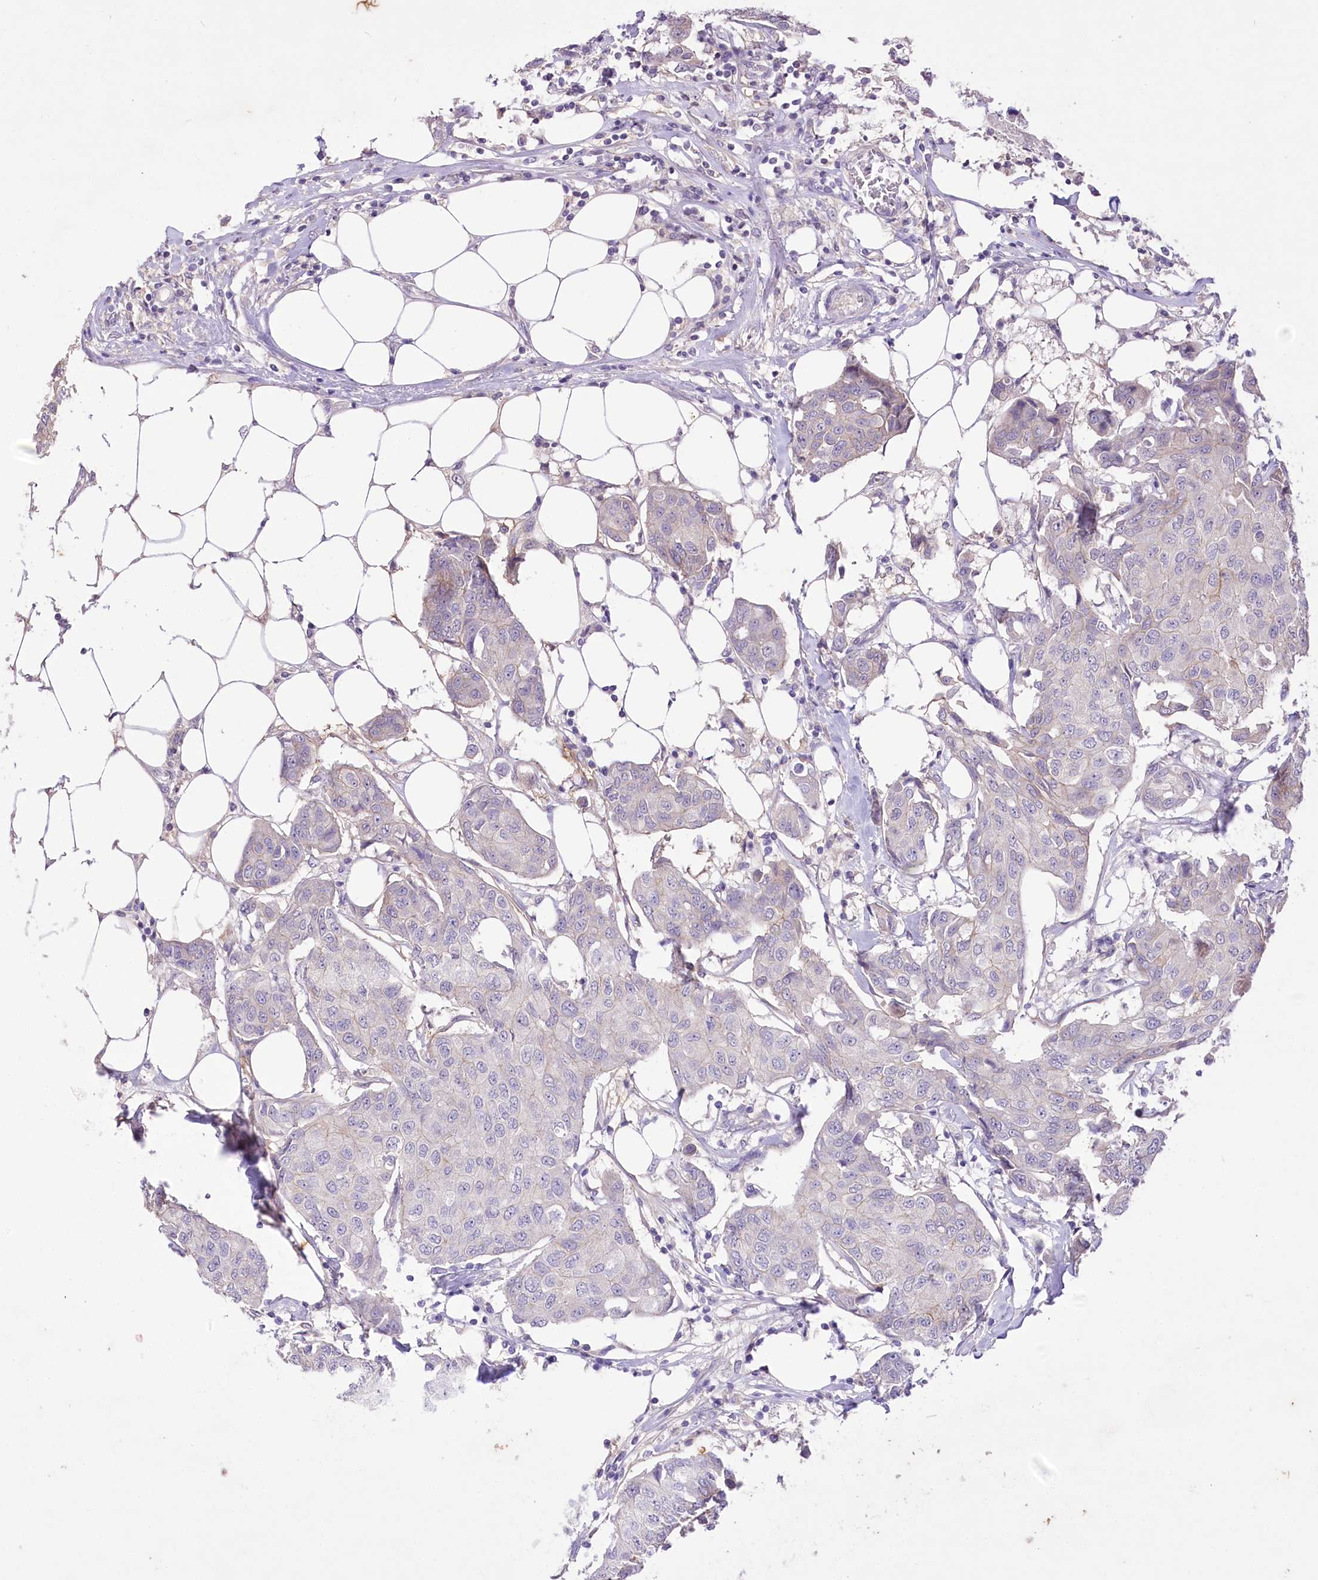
{"staining": {"intensity": "negative", "quantity": "none", "location": "none"}, "tissue": "breast cancer", "cell_type": "Tumor cells", "image_type": "cancer", "snomed": [{"axis": "morphology", "description": "Duct carcinoma"}, {"axis": "topography", "description": "Breast"}], "caption": "Protein analysis of breast cancer reveals no significant expression in tumor cells. (DAB (3,3'-diaminobenzidine) immunohistochemistry (IHC) with hematoxylin counter stain).", "gene": "ENPP1", "patient": {"sex": "female", "age": 80}}